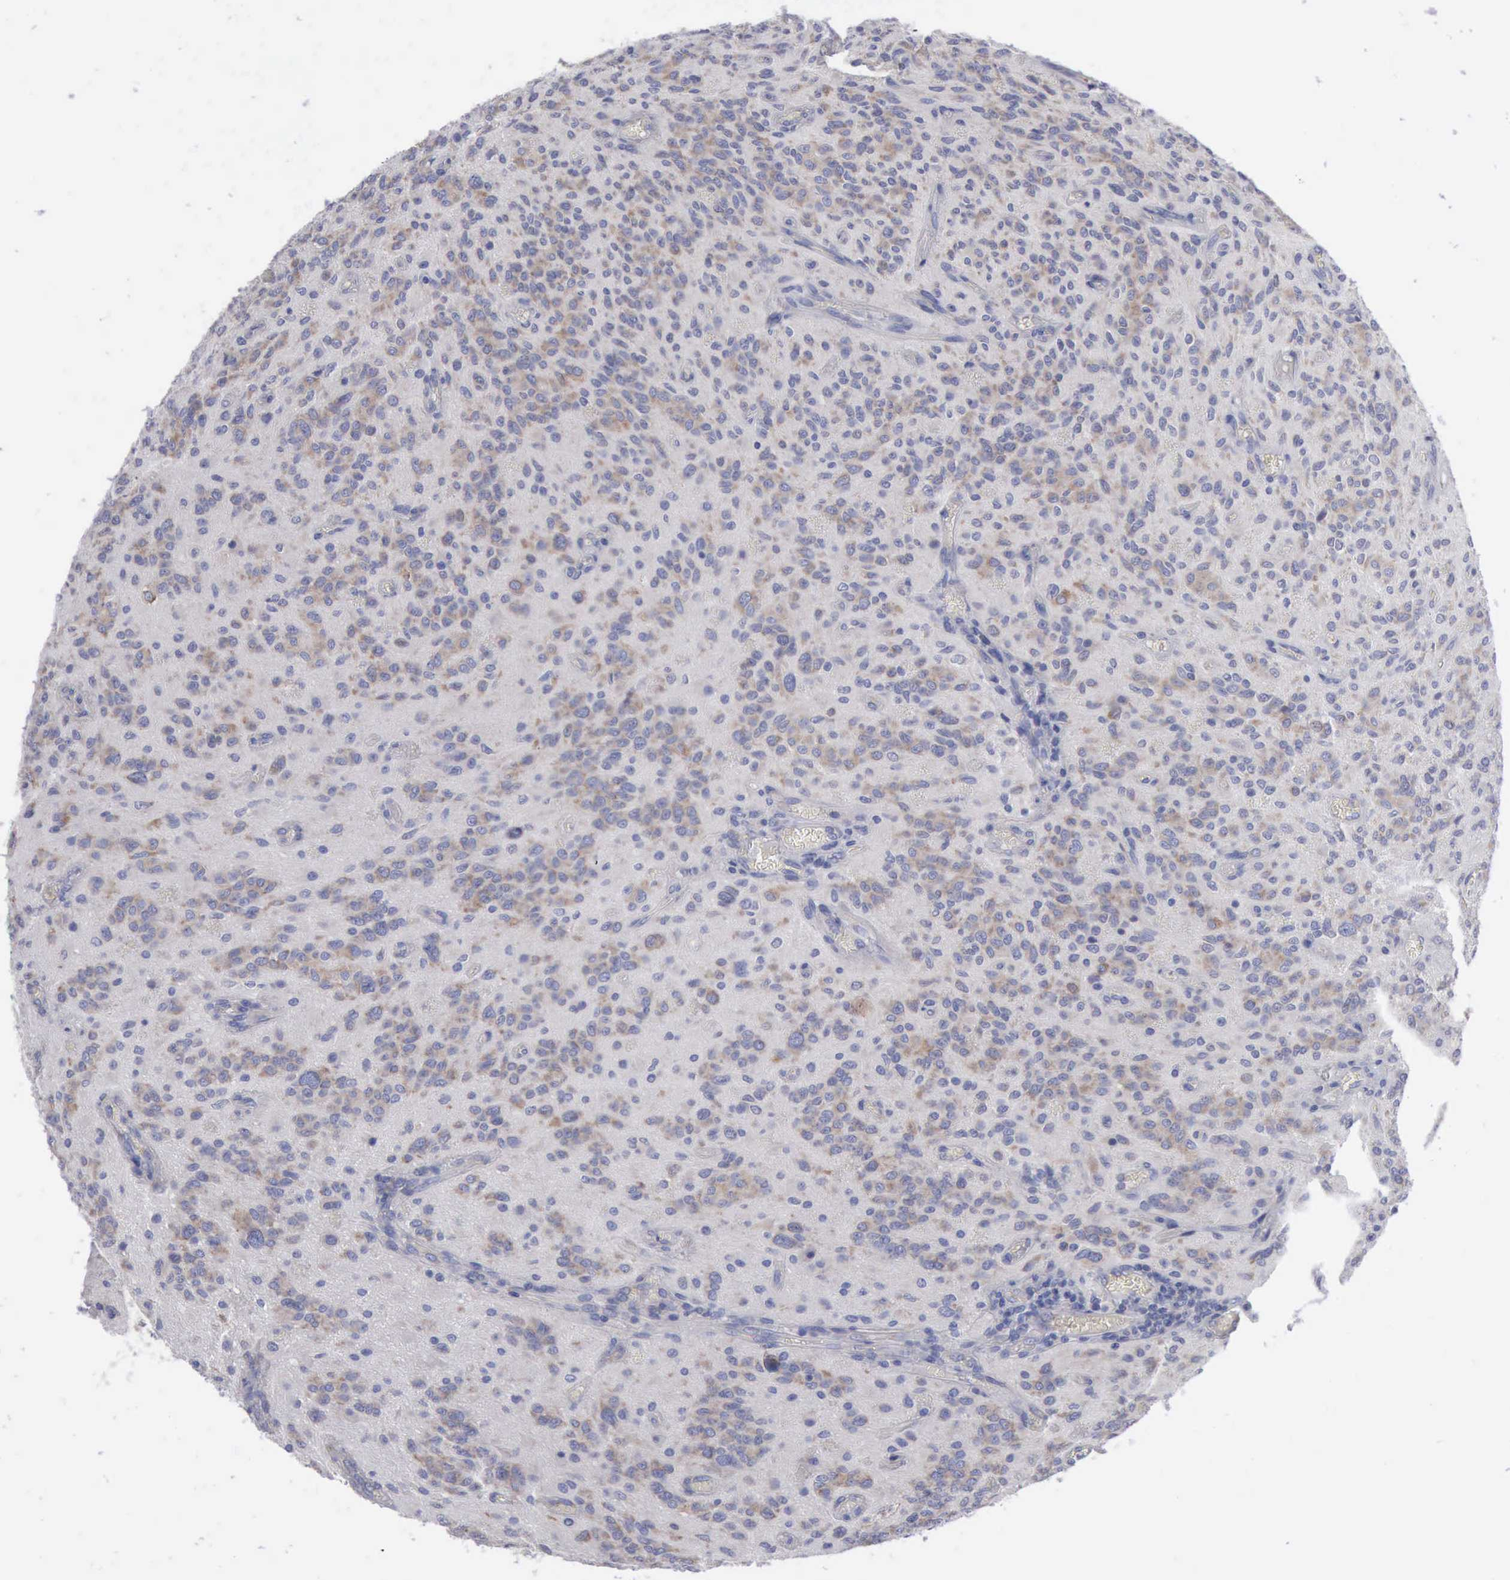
{"staining": {"intensity": "moderate", "quantity": "25%-75%", "location": "cytoplasmic/membranous"}, "tissue": "glioma", "cell_type": "Tumor cells", "image_type": "cancer", "snomed": [{"axis": "morphology", "description": "Glioma, malignant, Low grade"}, {"axis": "topography", "description": "Brain"}], "caption": "Protein expression analysis of glioma displays moderate cytoplasmic/membranous positivity in about 25%-75% of tumor cells.", "gene": "TXLNG", "patient": {"sex": "female", "age": 15}}